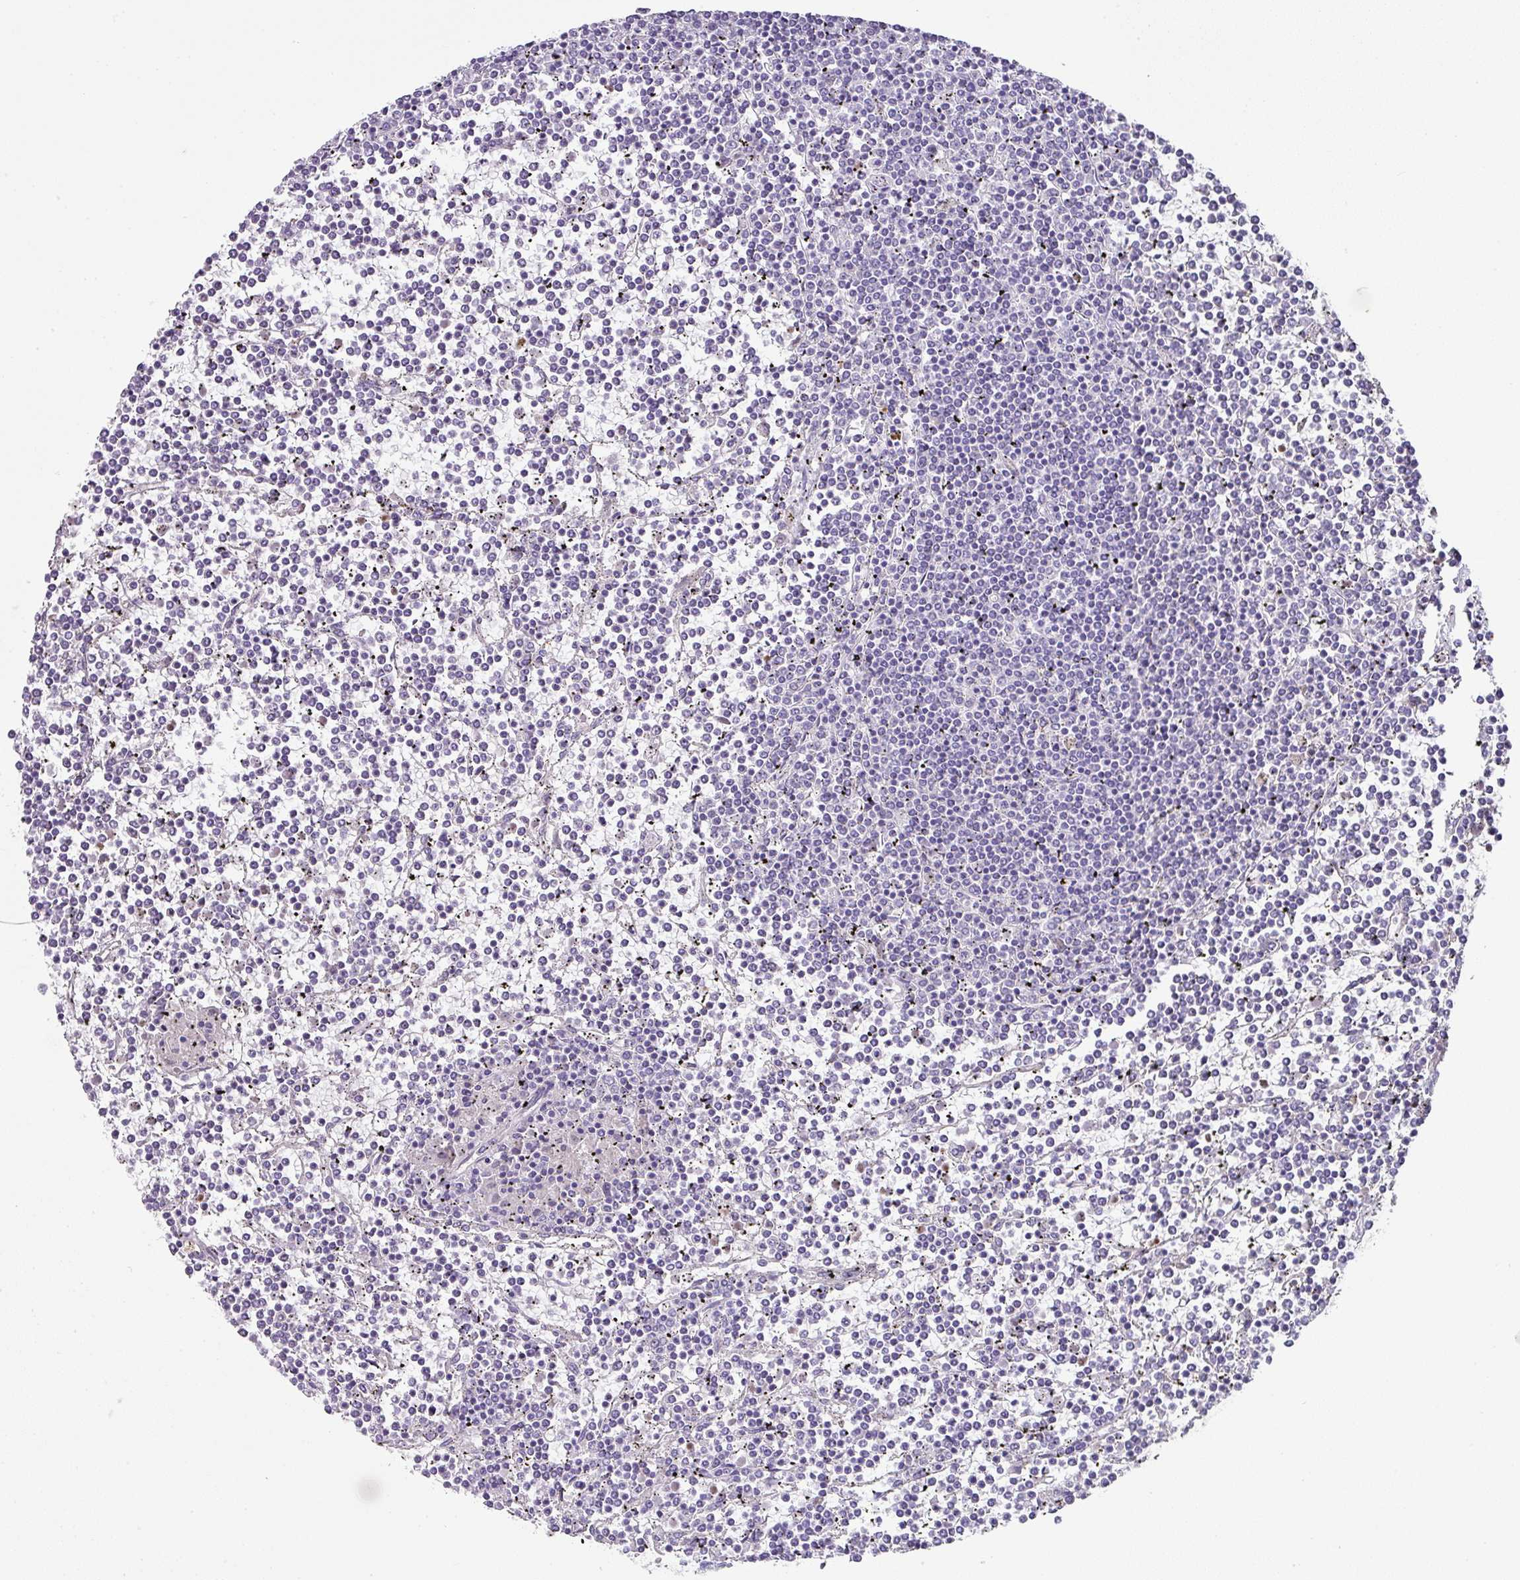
{"staining": {"intensity": "negative", "quantity": "none", "location": "none"}, "tissue": "lymphoma", "cell_type": "Tumor cells", "image_type": "cancer", "snomed": [{"axis": "morphology", "description": "Malignant lymphoma, non-Hodgkin's type, Low grade"}, {"axis": "topography", "description": "Spleen"}], "caption": "IHC image of neoplastic tissue: human low-grade malignant lymphoma, non-Hodgkin's type stained with DAB exhibits no significant protein expression in tumor cells. The staining was performed using DAB (3,3'-diaminobenzidine) to visualize the protein expression in brown, while the nuclei were stained in blue with hematoxylin (Magnification: 20x).", "gene": "OR52N1", "patient": {"sex": "female", "age": 19}}